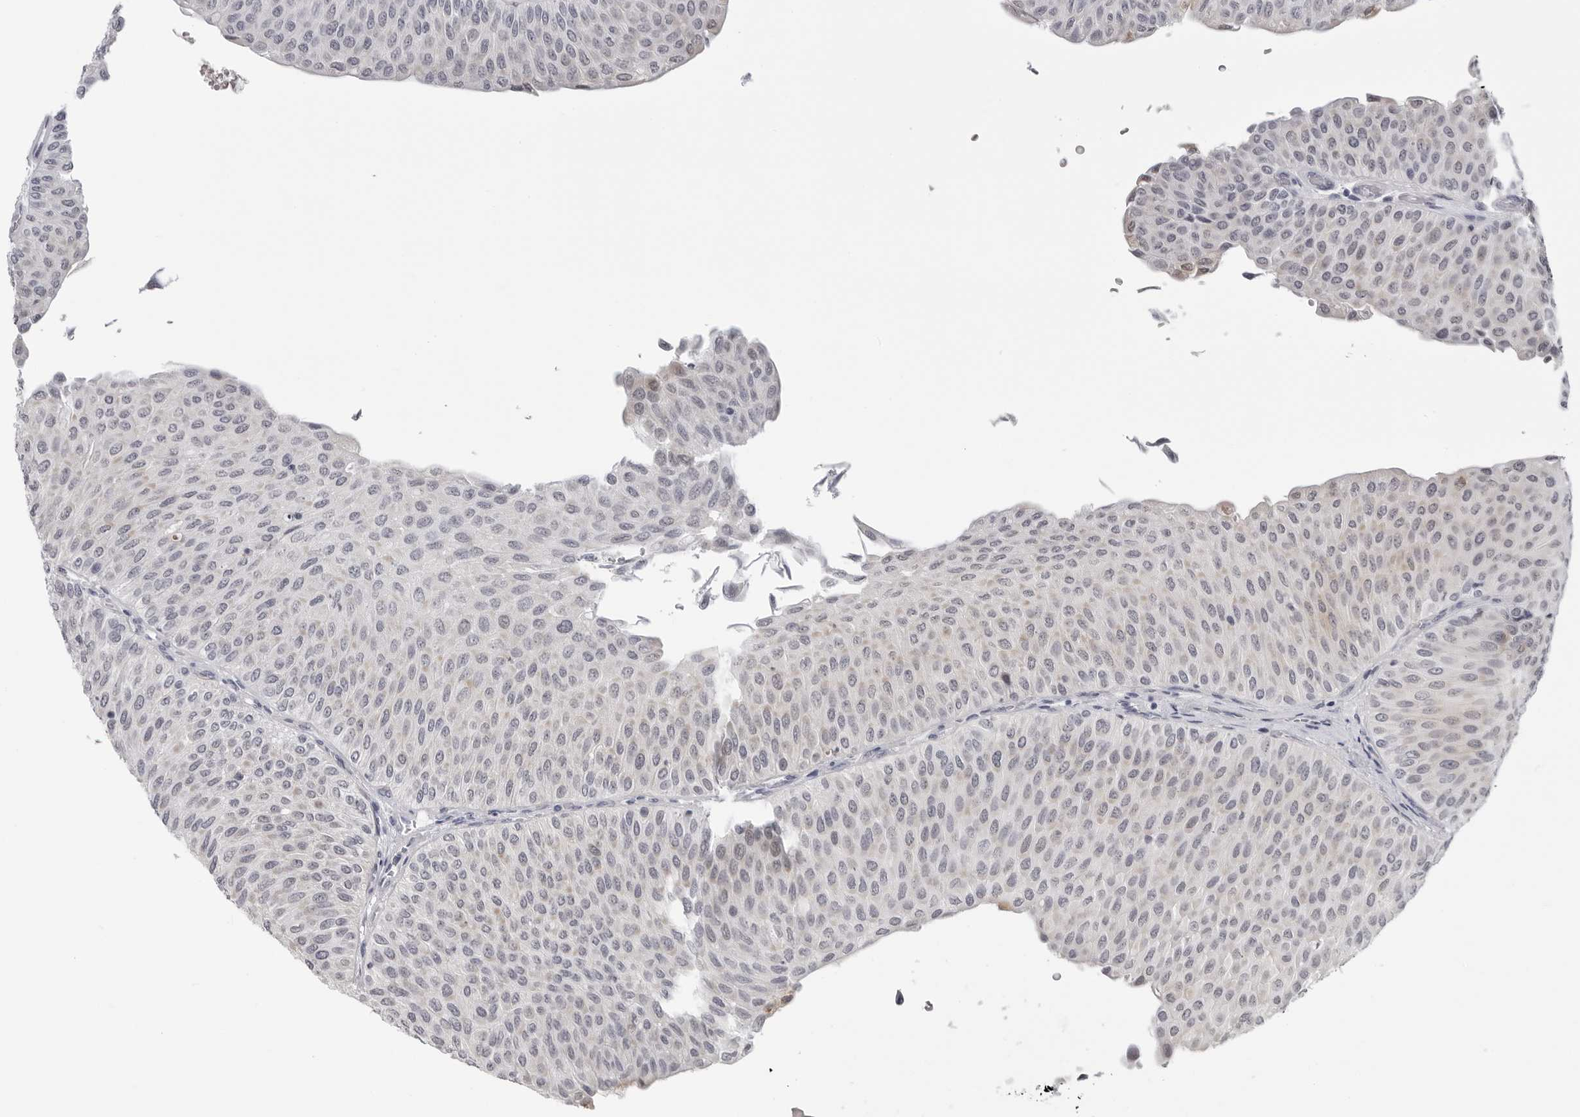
{"staining": {"intensity": "negative", "quantity": "none", "location": "none"}, "tissue": "urothelial cancer", "cell_type": "Tumor cells", "image_type": "cancer", "snomed": [{"axis": "morphology", "description": "Urothelial carcinoma, Low grade"}, {"axis": "topography", "description": "Urinary bladder"}], "caption": "IHC of human urothelial cancer exhibits no expression in tumor cells. Brightfield microscopy of immunohistochemistry (IHC) stained with DAB (3,3'-diaminobenzidine) (brown) and hematoxylin (blue), captured at high magnification.", "gene": "OPLAH", "patient": {"sex": "male", "age": 78}}